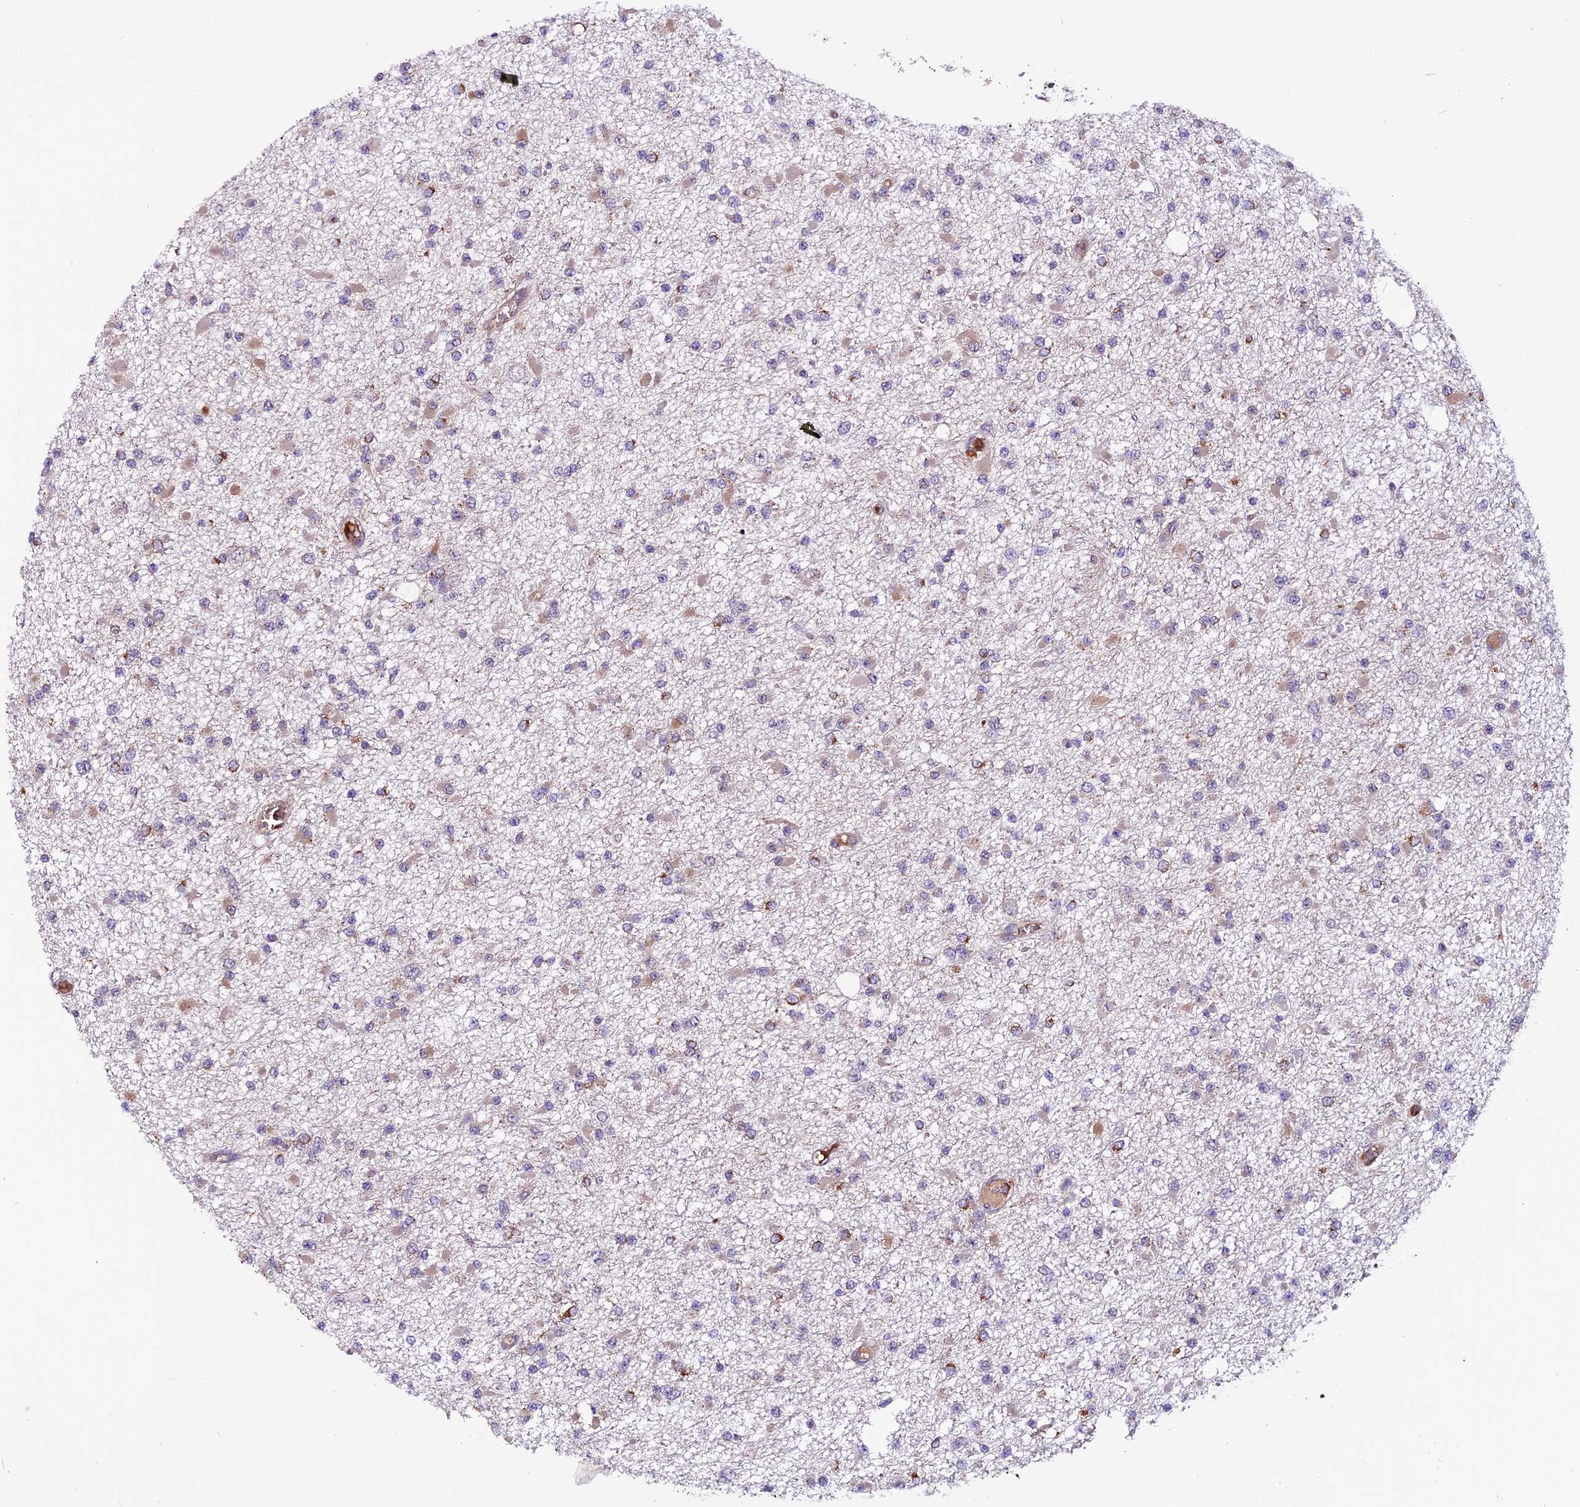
{"staining": {"intensity": "weak", "quantity": "<25%", "location": "cytoplasmic/membranous"}, "tissue": "glioma", "cell_type": "Tumor cells", "image_type": "cancer", "snomed": [{"axis": "morphology", "description": "Glioma, malignant, Low grade"}, {"axis": "topography", "description": "Brain"}], "caption": "This image is of malignant low-grade glioma stained with immunohistochemistry (IHC) to label a protein in brown with the nuclei are counter-stained blue. There is no expression in tumor cells.", "gene": "RINL", "patient": {"sex": "female", "age": 22}}